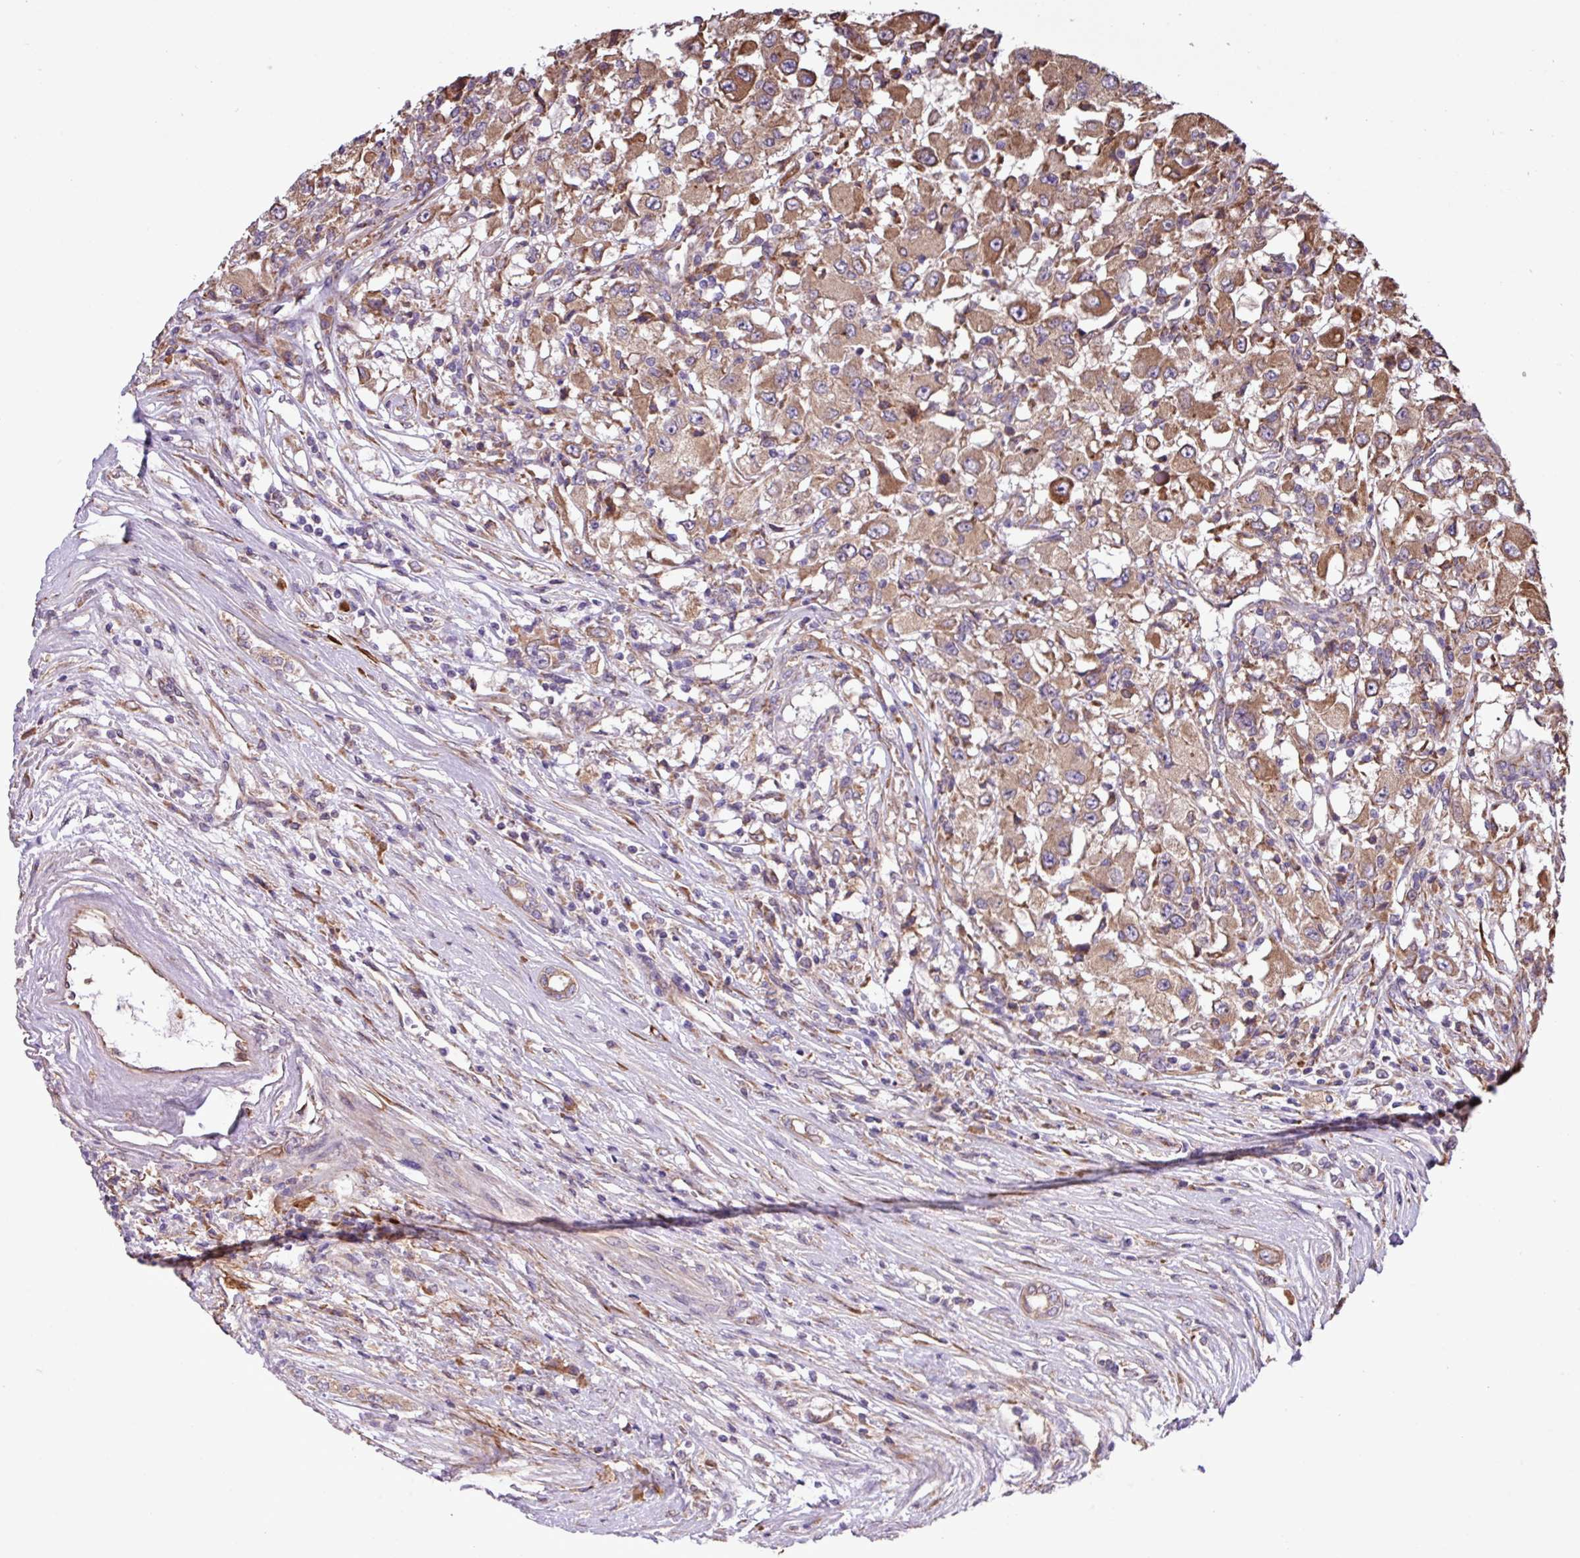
{"staining": {"intensity": "moderate", "quantity": "25%-75%", "location": "cytoplasmic/membranous"}, "tissue": "renal cancer", "cell_type": "Tumor cells", "image_type": "cancer", "snomed": [{"axis": "morphology", "description": "Adenocarcinoma, NOS"}, {"axis": "topography", "description": "Kidney"}], "caption": "Immunohistochemical staining of renal cancer shows moderate cytoplasmic/membranous protein expression in approximately 25%-75% of tumor cells.", "gene": "MEGF6", "patient": {"sex": "female", "age": 67}}